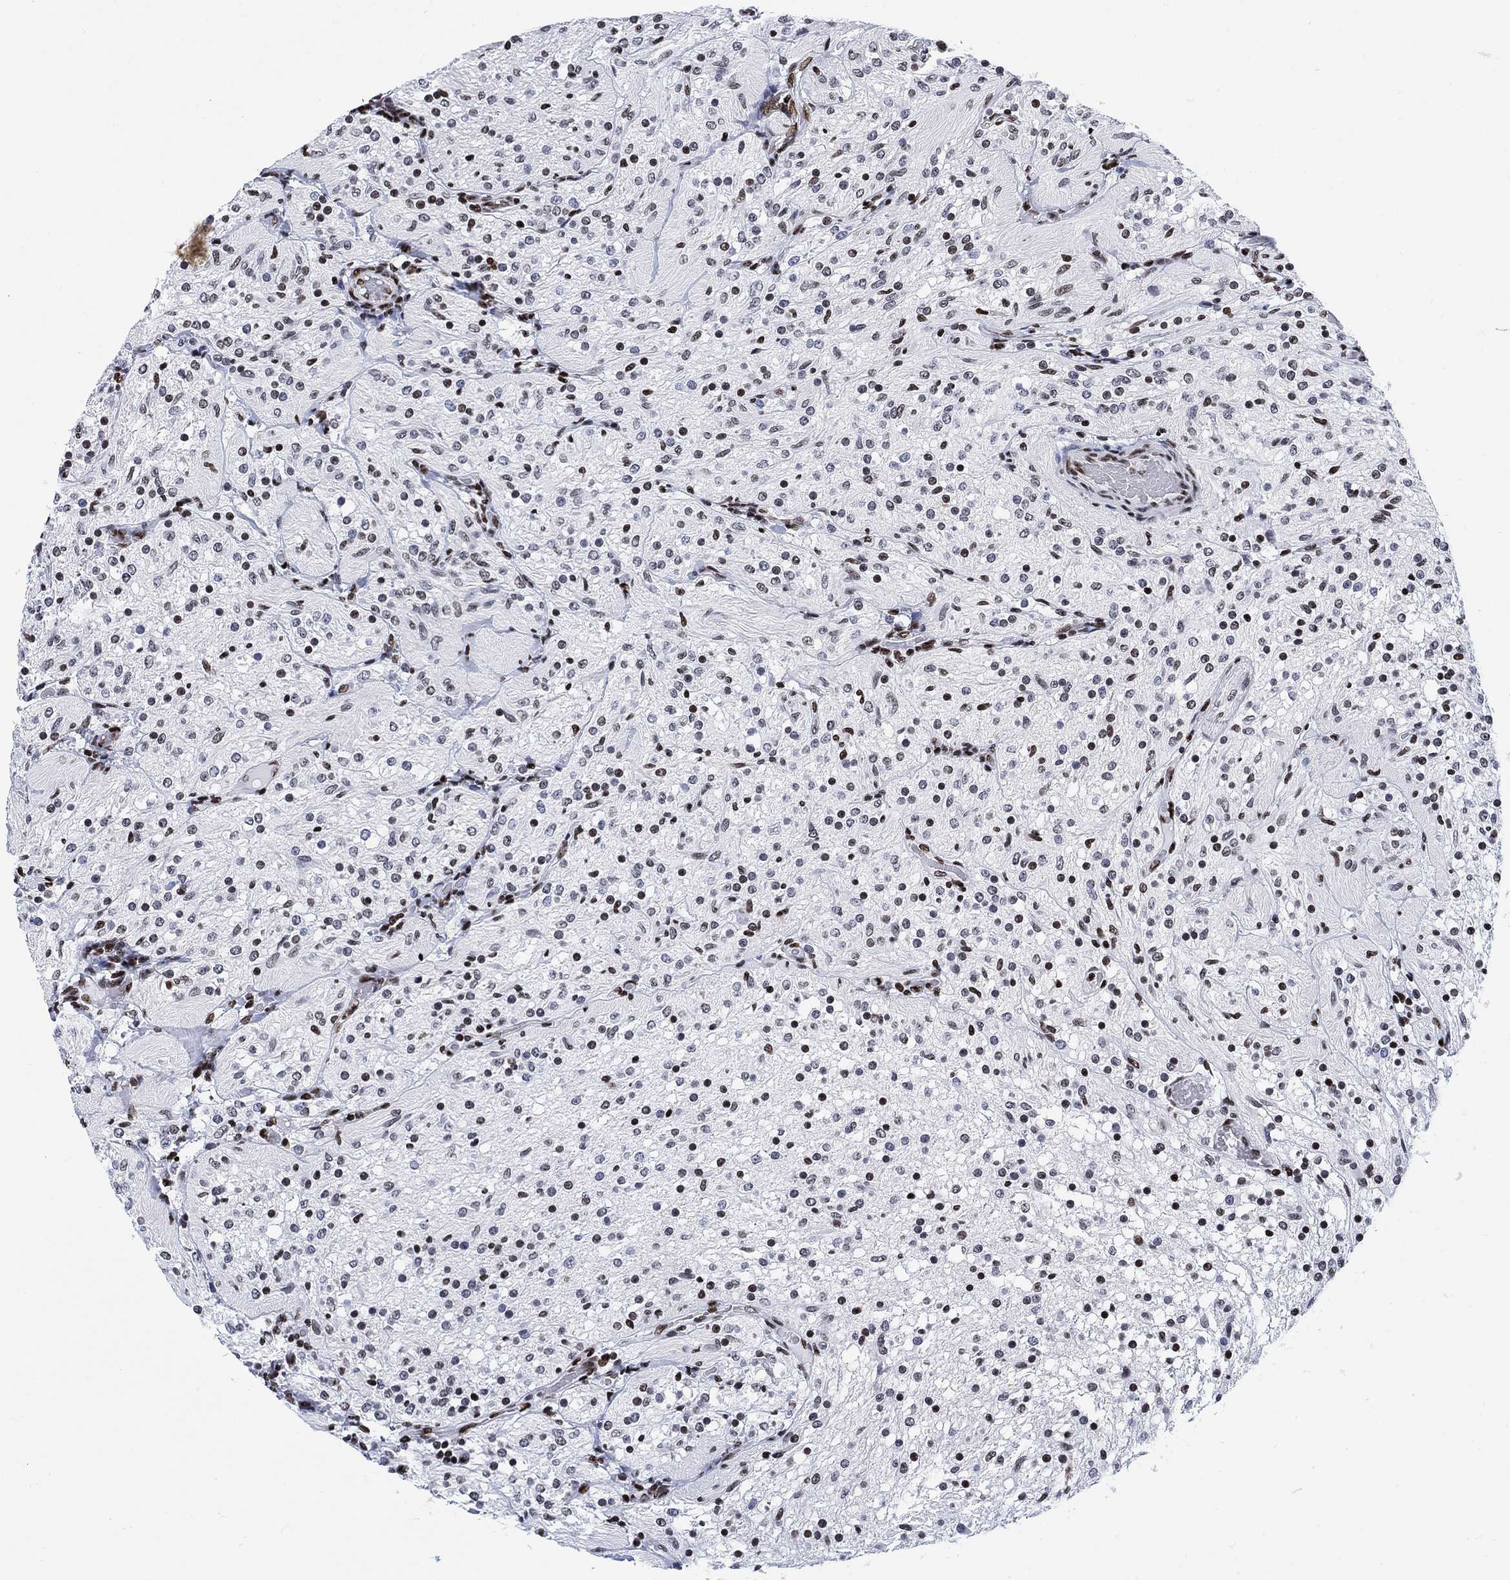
{"staining": {"intensity": "moderate", "quantity": "<25%", "location": "nuclear"}, "tissue": "glioma", "cell_type": "Tumor cells", "image_type": "cancer", "snomed": [{"axis": "morphology", "description": "Glioma, malignant, Low grade"}, {"axis": "topography", "description": "Brain"}], "caption": "Glioma stained for a protein exhibits moderate nuclear positivity in tumor cells.", "gene": "H1-10", "patient": {"sex": "male", "age": 3}}